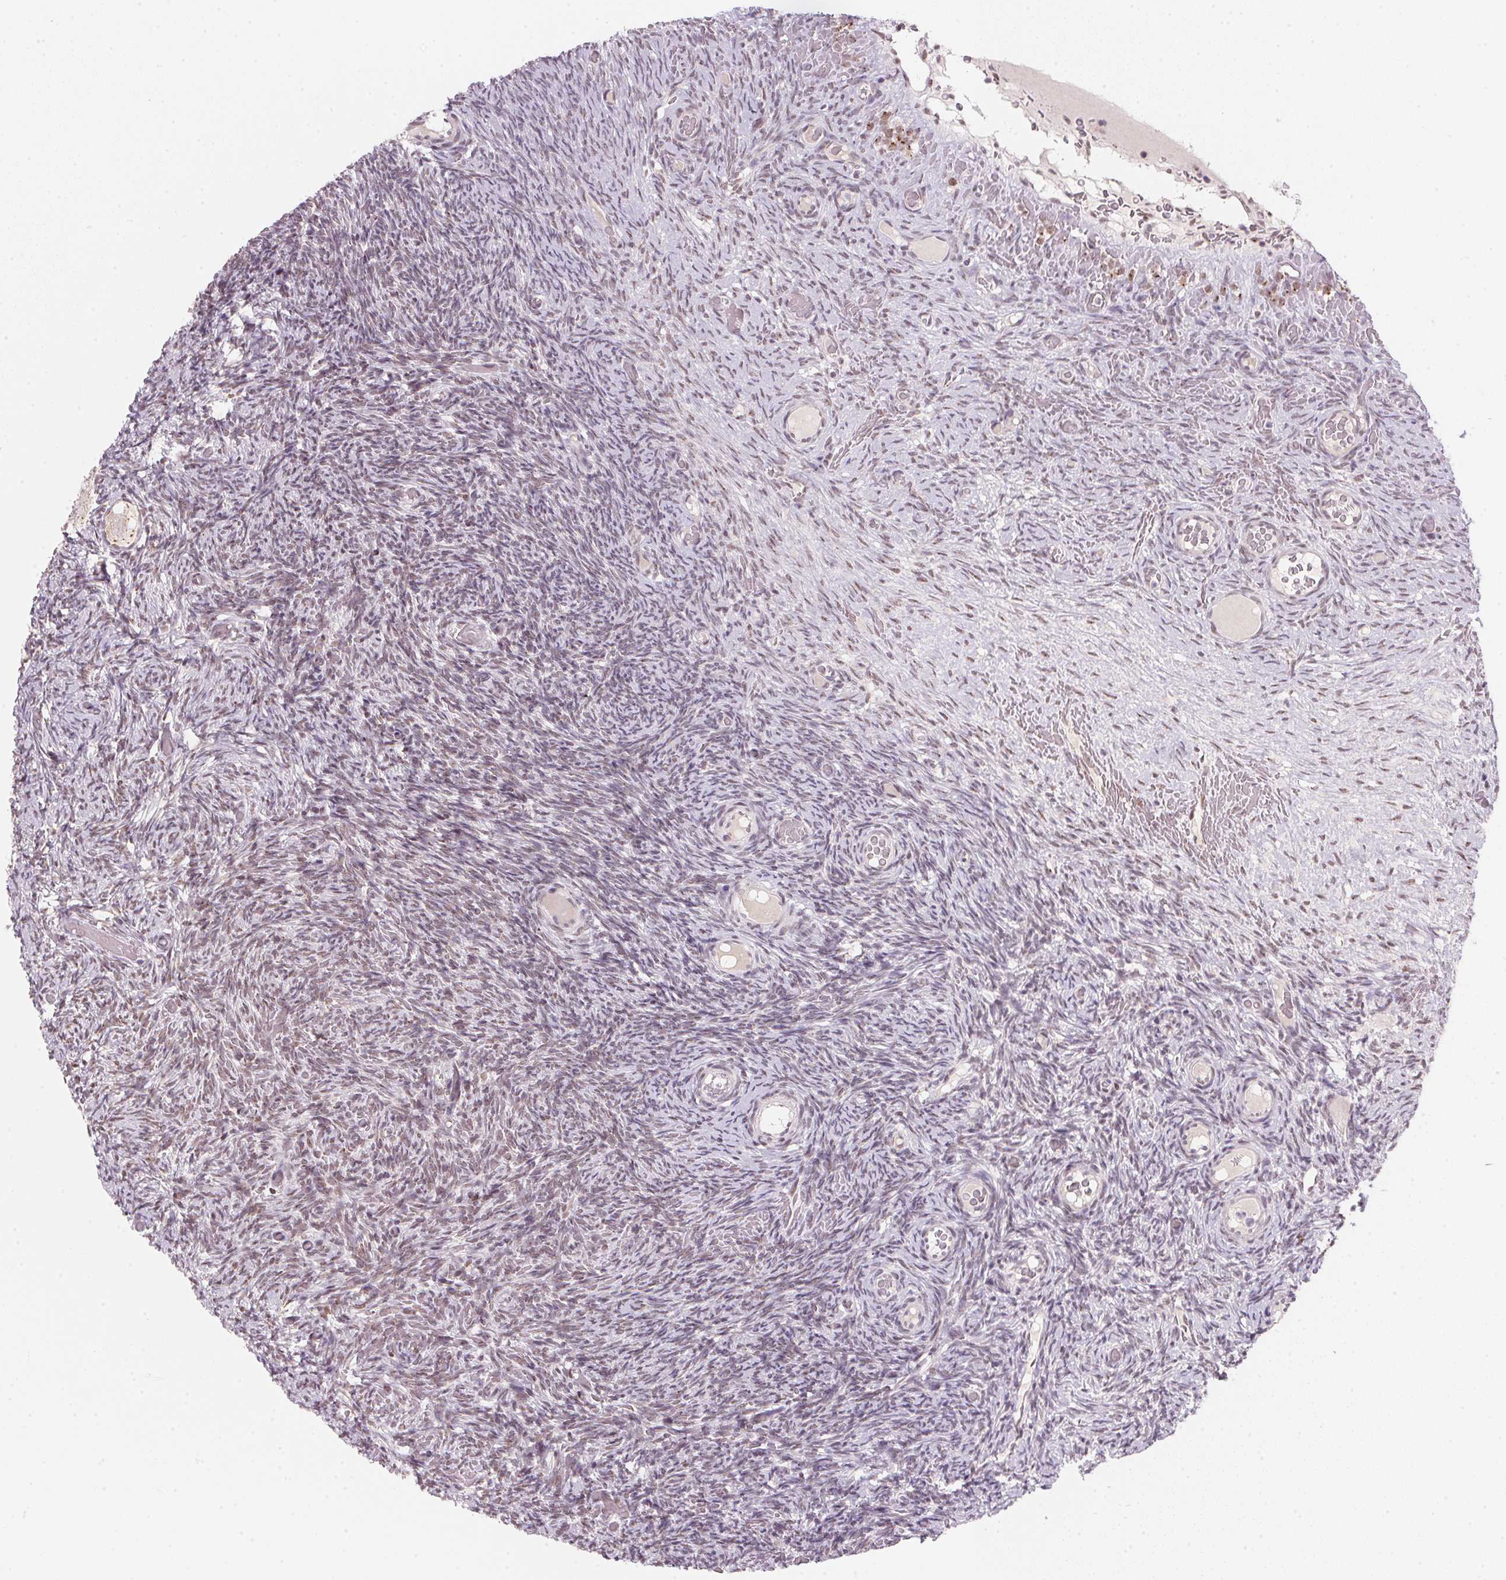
{"staining": {"intensity": "moderate", "quantity": "25%-75%", "location": "cytoplasmic/membranous"}, "tissue": "ovary", "cell_type": "Follicle cells", "image_type": "normal", "snomed": [{"axis": "morphology", "description": "Normal tissue, NOS"}, {"axis": "topography", "description": "Ovary"}], "caption": "DAB (3,3'-diaminobenzidine) immunohistochemical staining of normal ovary displays moderate cytoplasmic/membranous protein staining in about 25%-75% of follicle cells. Nuclei are stained in blue.", "gene": "RAB22A", "patient": {"sex": "female", "age": 34}}